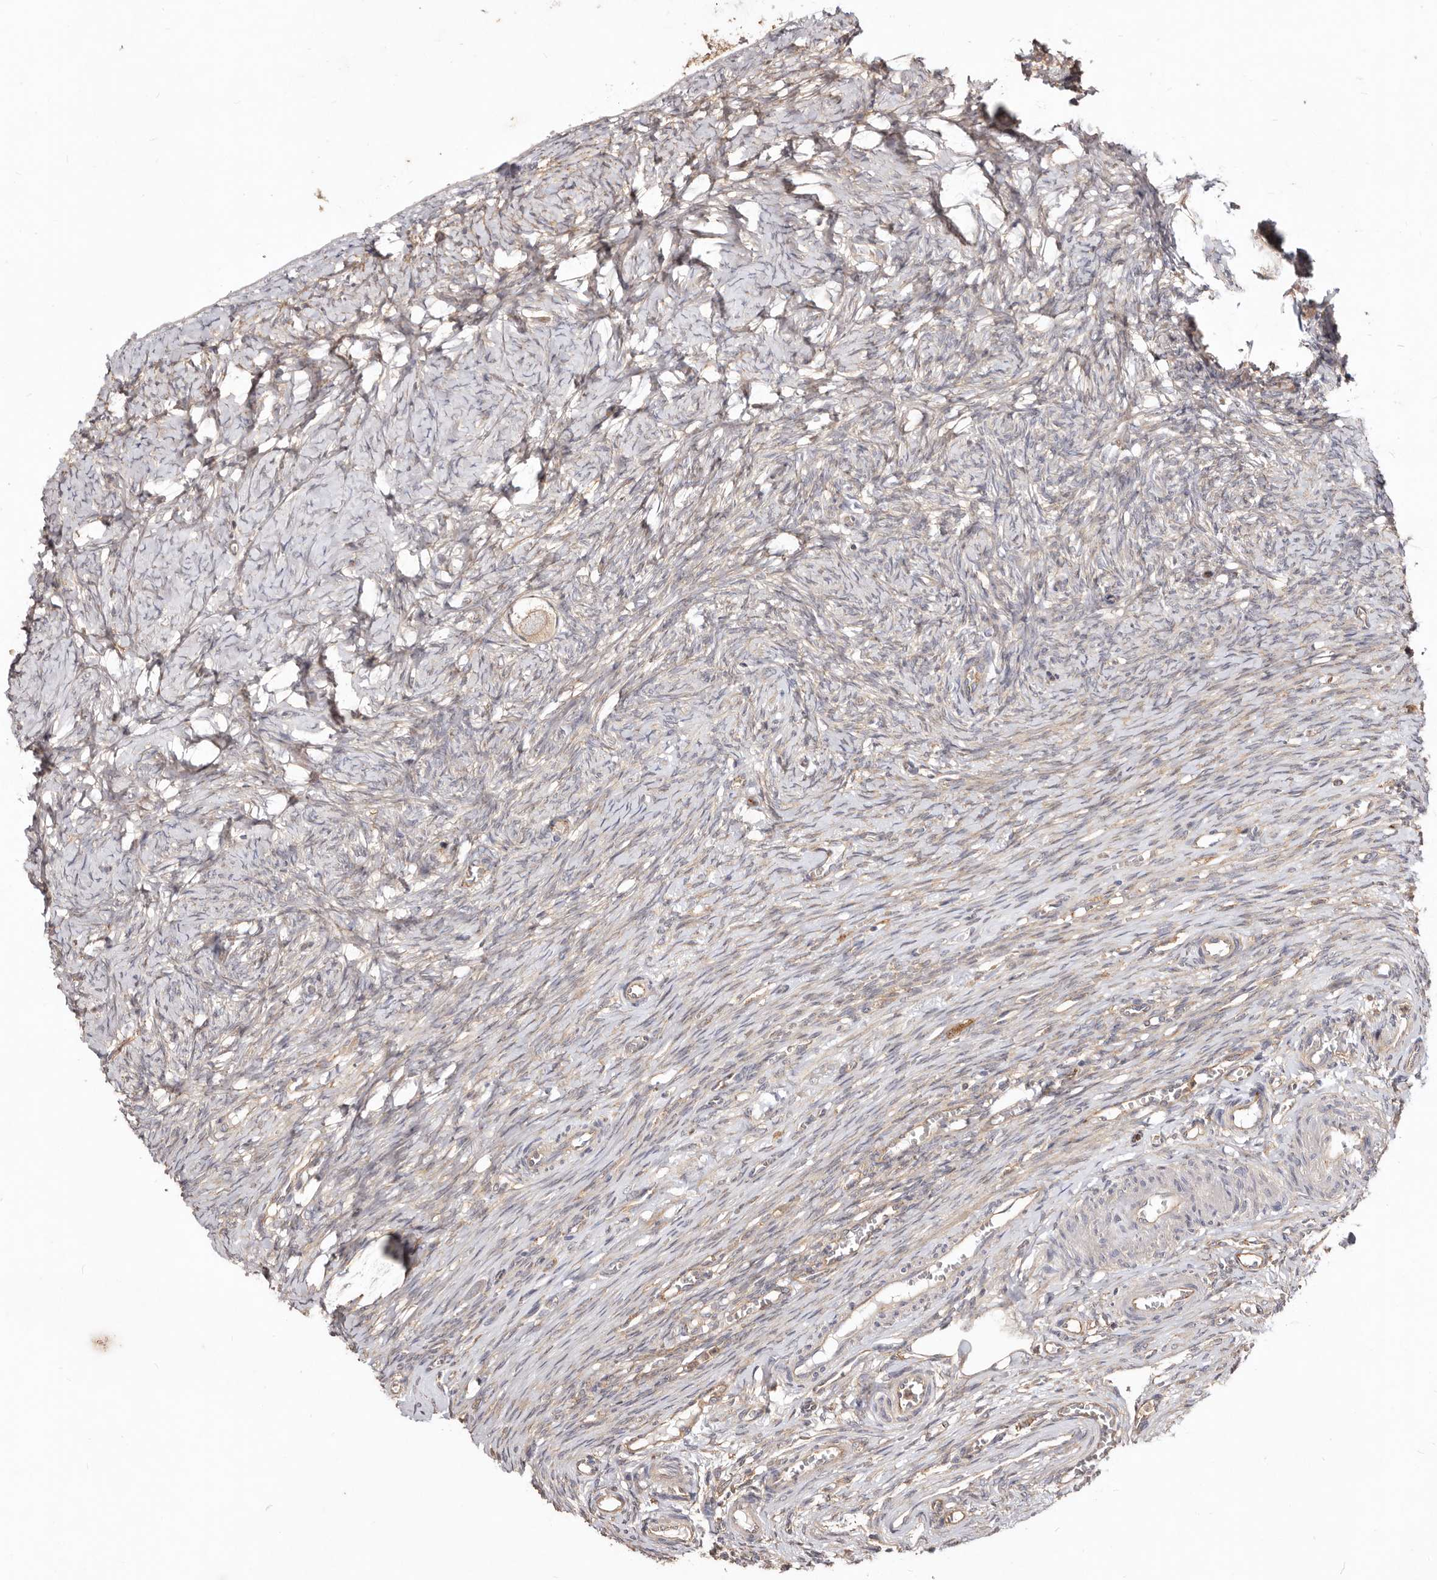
{"staining": {"intensity": "weak", "quantity": ">75%", "location": "cytoplasmic/membranous"}, "tissue": "ovary", "cell_type": "Follicle cells", "image_type": "normal", "snomed": [{"axis": "morphology", "description": "Adenocarcinoma, NOS"}, {"axis": "topography", "description": "Endometrium"}], "caption": "This image displays benign ovary stained with immunohistochemistry to label a protein in brown. The cytoplasmic/membranous of follicle cells show weak positivity for the protein. Nuclei are counter-stained blue.", "gene": "LRRC25", "patient": {"sex": "female", "age": 32}}